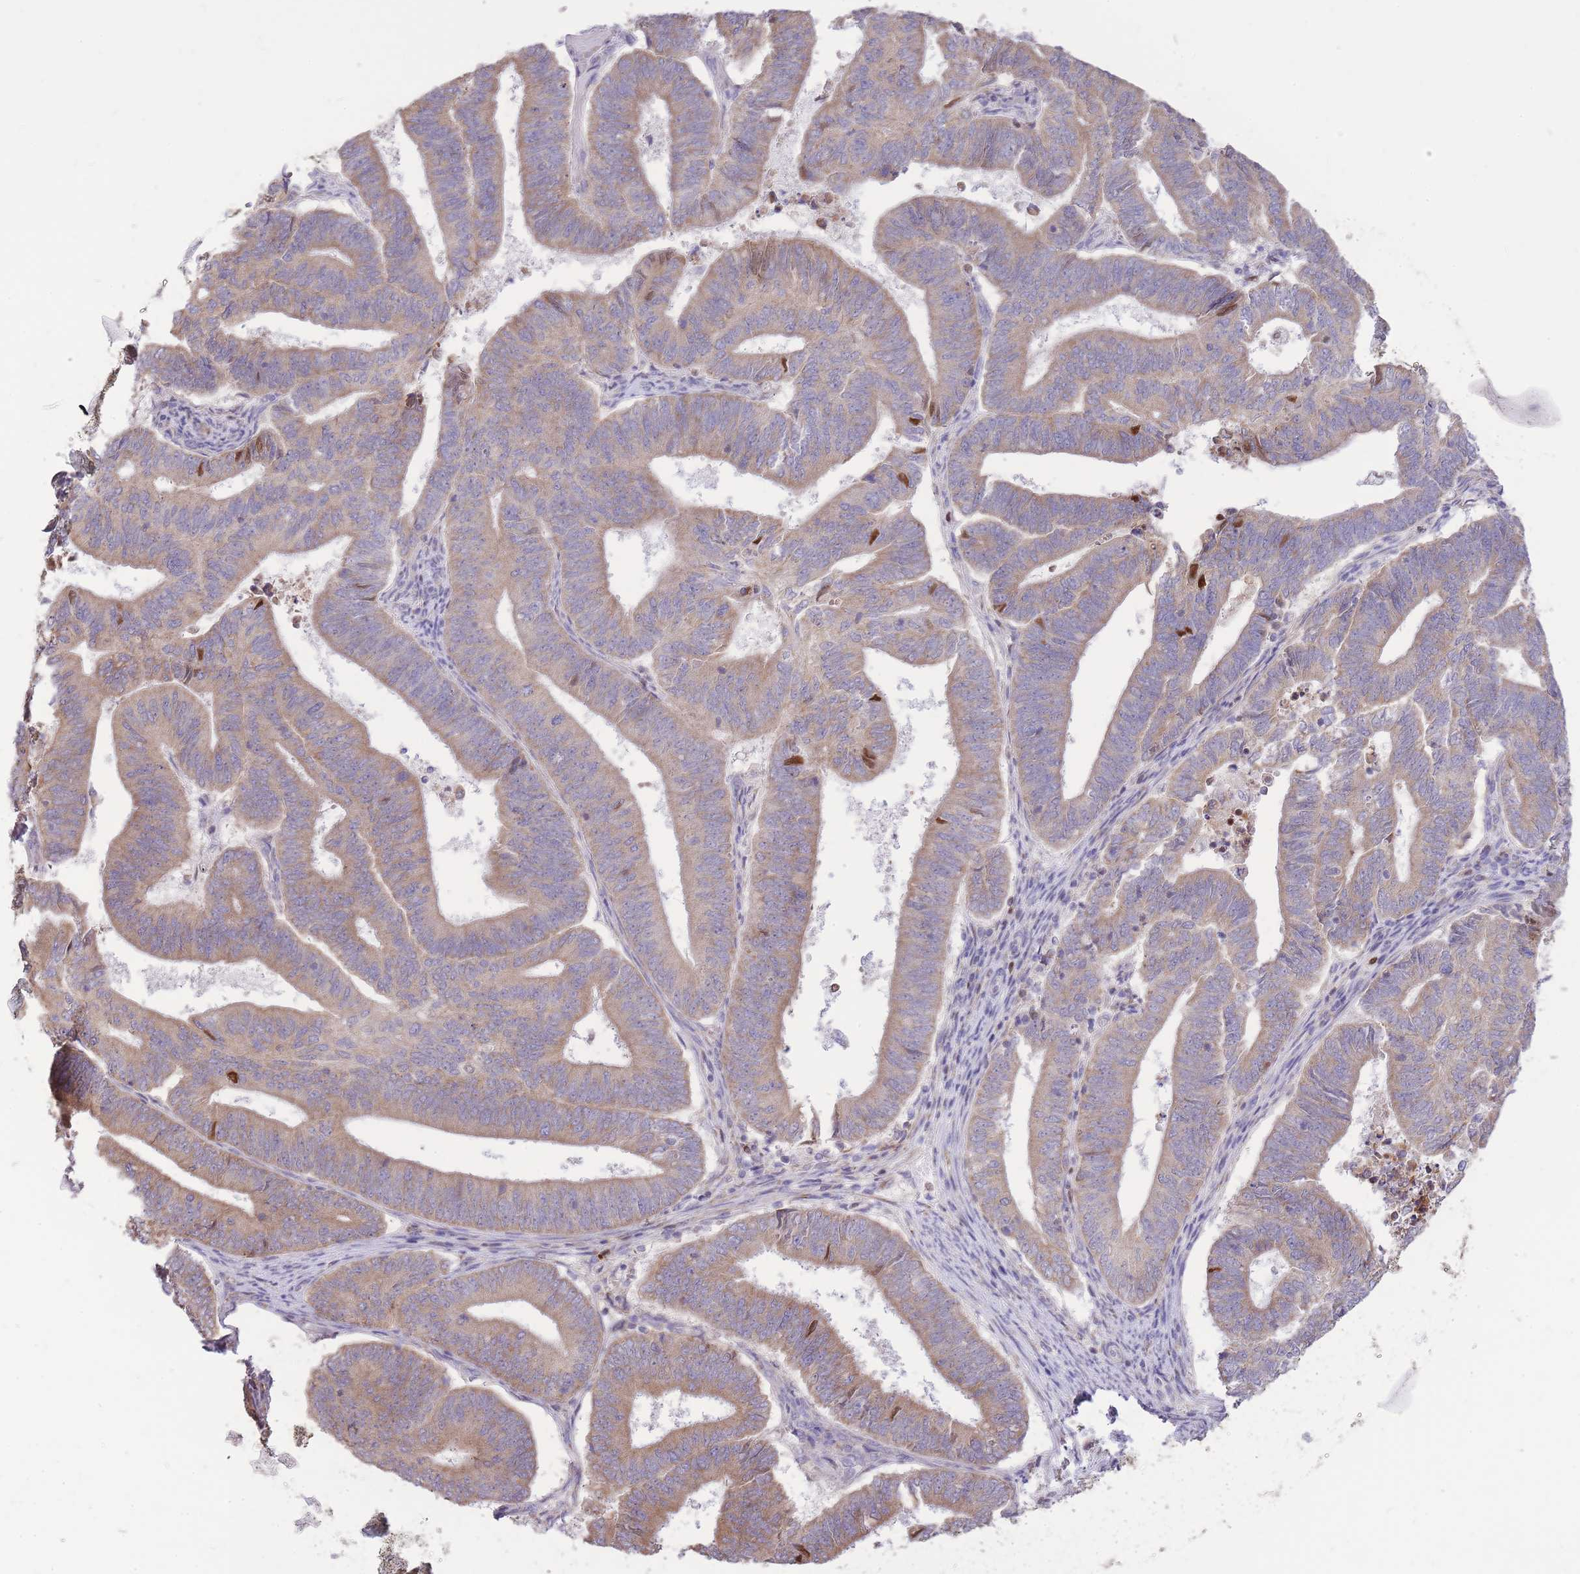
{"staining": {"intensity": "moderate", "quantity": ">75%", "location": "cytoplasmic/membranous"}, "tissue": "endometrial cancer", "cell_type": "Tumor cells", "image_type": "cancer", "snomed": [{"axis": "morphology", "description": "Adenocarcinoma, NOS"}, {"axis": "topography", "description": "Endometrium"}], "caption": "DAB immunohistochemical staining of endometrial adenocarcinoma shows moderate cytoplasmic/membranous protein expression in about >75% of tumor cells. The staining was performed using DAB (3,3'-diaminobenzidine), with brown indicating positive protein expression. Nuclei are stained blue with hematoxylin.", "gene": "TOPAZ1", "patient": {"sex": "female", "age": 70}}